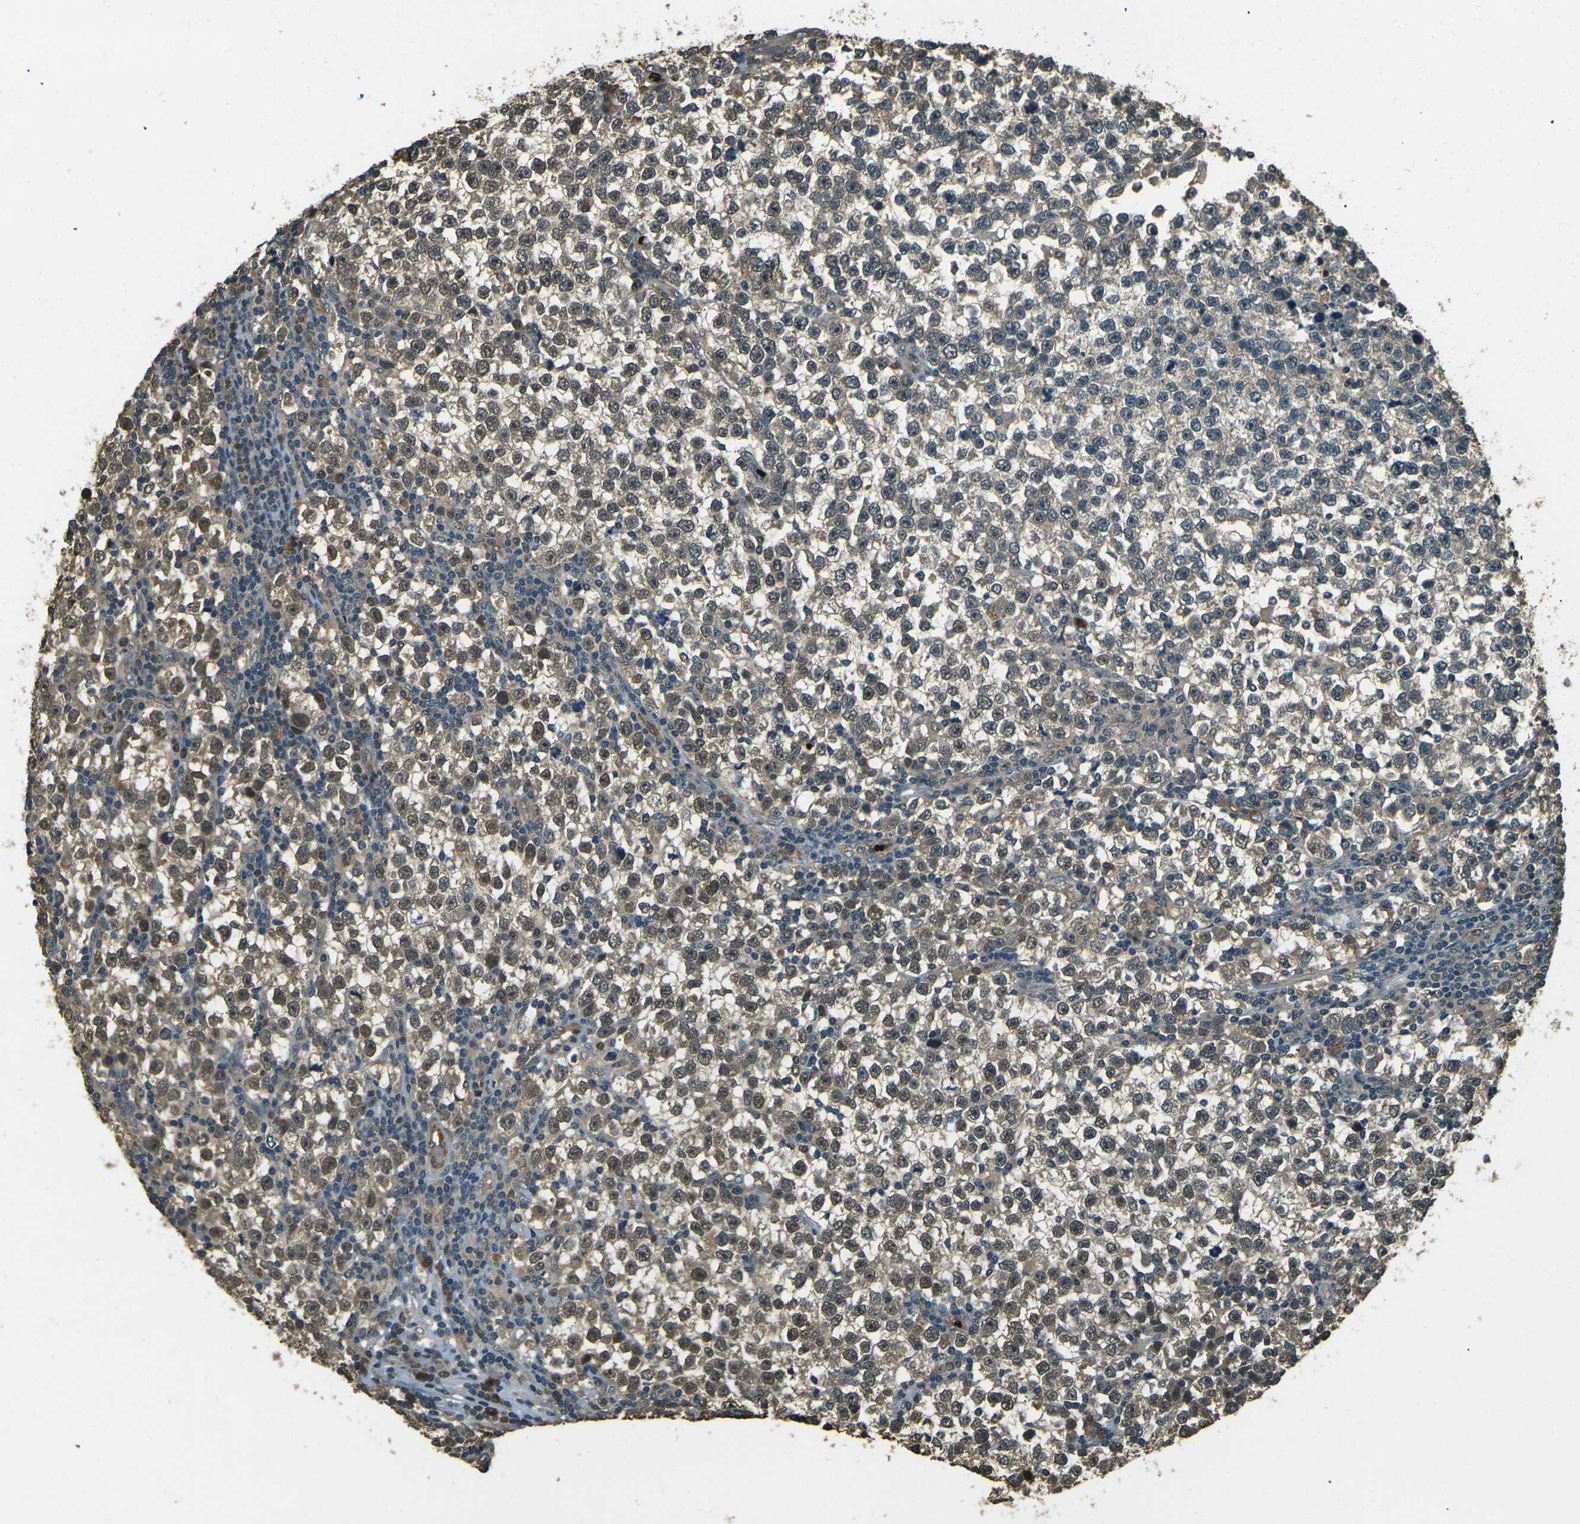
{"staining": {"intensity": "moderate", "quantity": ">75%", "location": "cytoplasmic/membranous,nuclear"}, "tissue": "testis cancer", "cell_type": "Tumor cells", "image_type": "cancer", "snomed": [{"axis": "morphology", "description": "Seminoma, NOS"}, {"axis": "topography", "description": "Testis"}], "caption": "Seminoma (testis) stained for a protein demonstrates moderate cytoplasmic/membranous and nuclear positivity in tumor cells.", "gene": "TOR1A", "patient": {"sex": "male", "age": 43}}